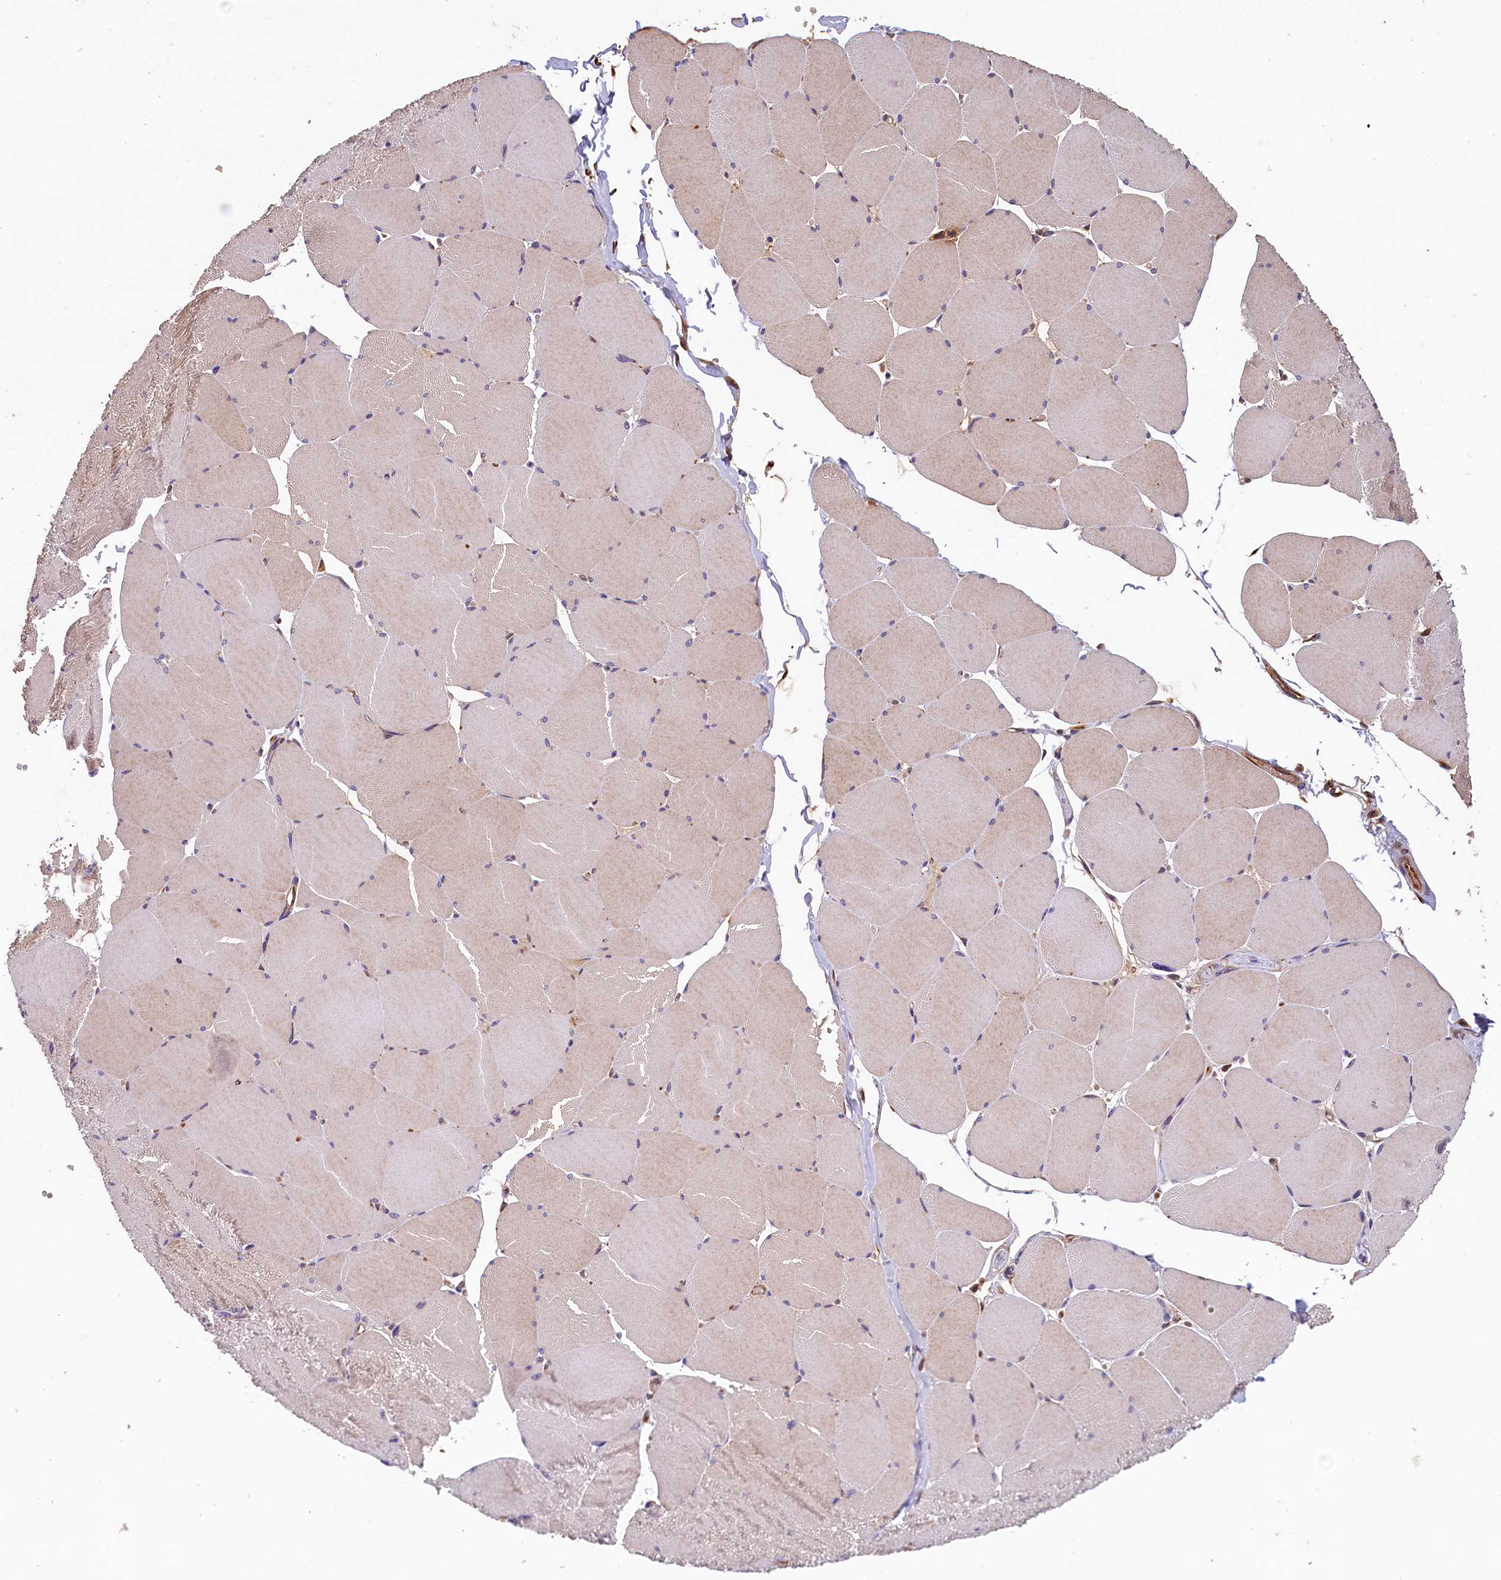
{"staining": {"intensity": "moderate", "quantity": "<25%", "location": "cytoplasmic/membranous"}, "tissue": "skeletal muscle", "cell_type": "Myocytes", "image_type": "normal", "snomed": [{"axis": "morphology", "description": "Normal tissue, NOS"}, {"axis": "topography", "description": "Skeletal muscle"}, {"axis": "topography", "description": "Head-Neck"}], "caption": "IHC staining of unremarkable skeletal muscle, which displays low levels of moderate cytoplasmic/membranous positivity in approximately <25% of myocytes indicating moderate cytoplasmic/membranous protein staining. The staining was performed using DAB (3,3'-diaminobenzidine) (brown) for protein detection and nuclei were counterstained in hematoxylin (blue).", "gene": "ACSBG1", "patient": {"sex": "male", "age": 66}}